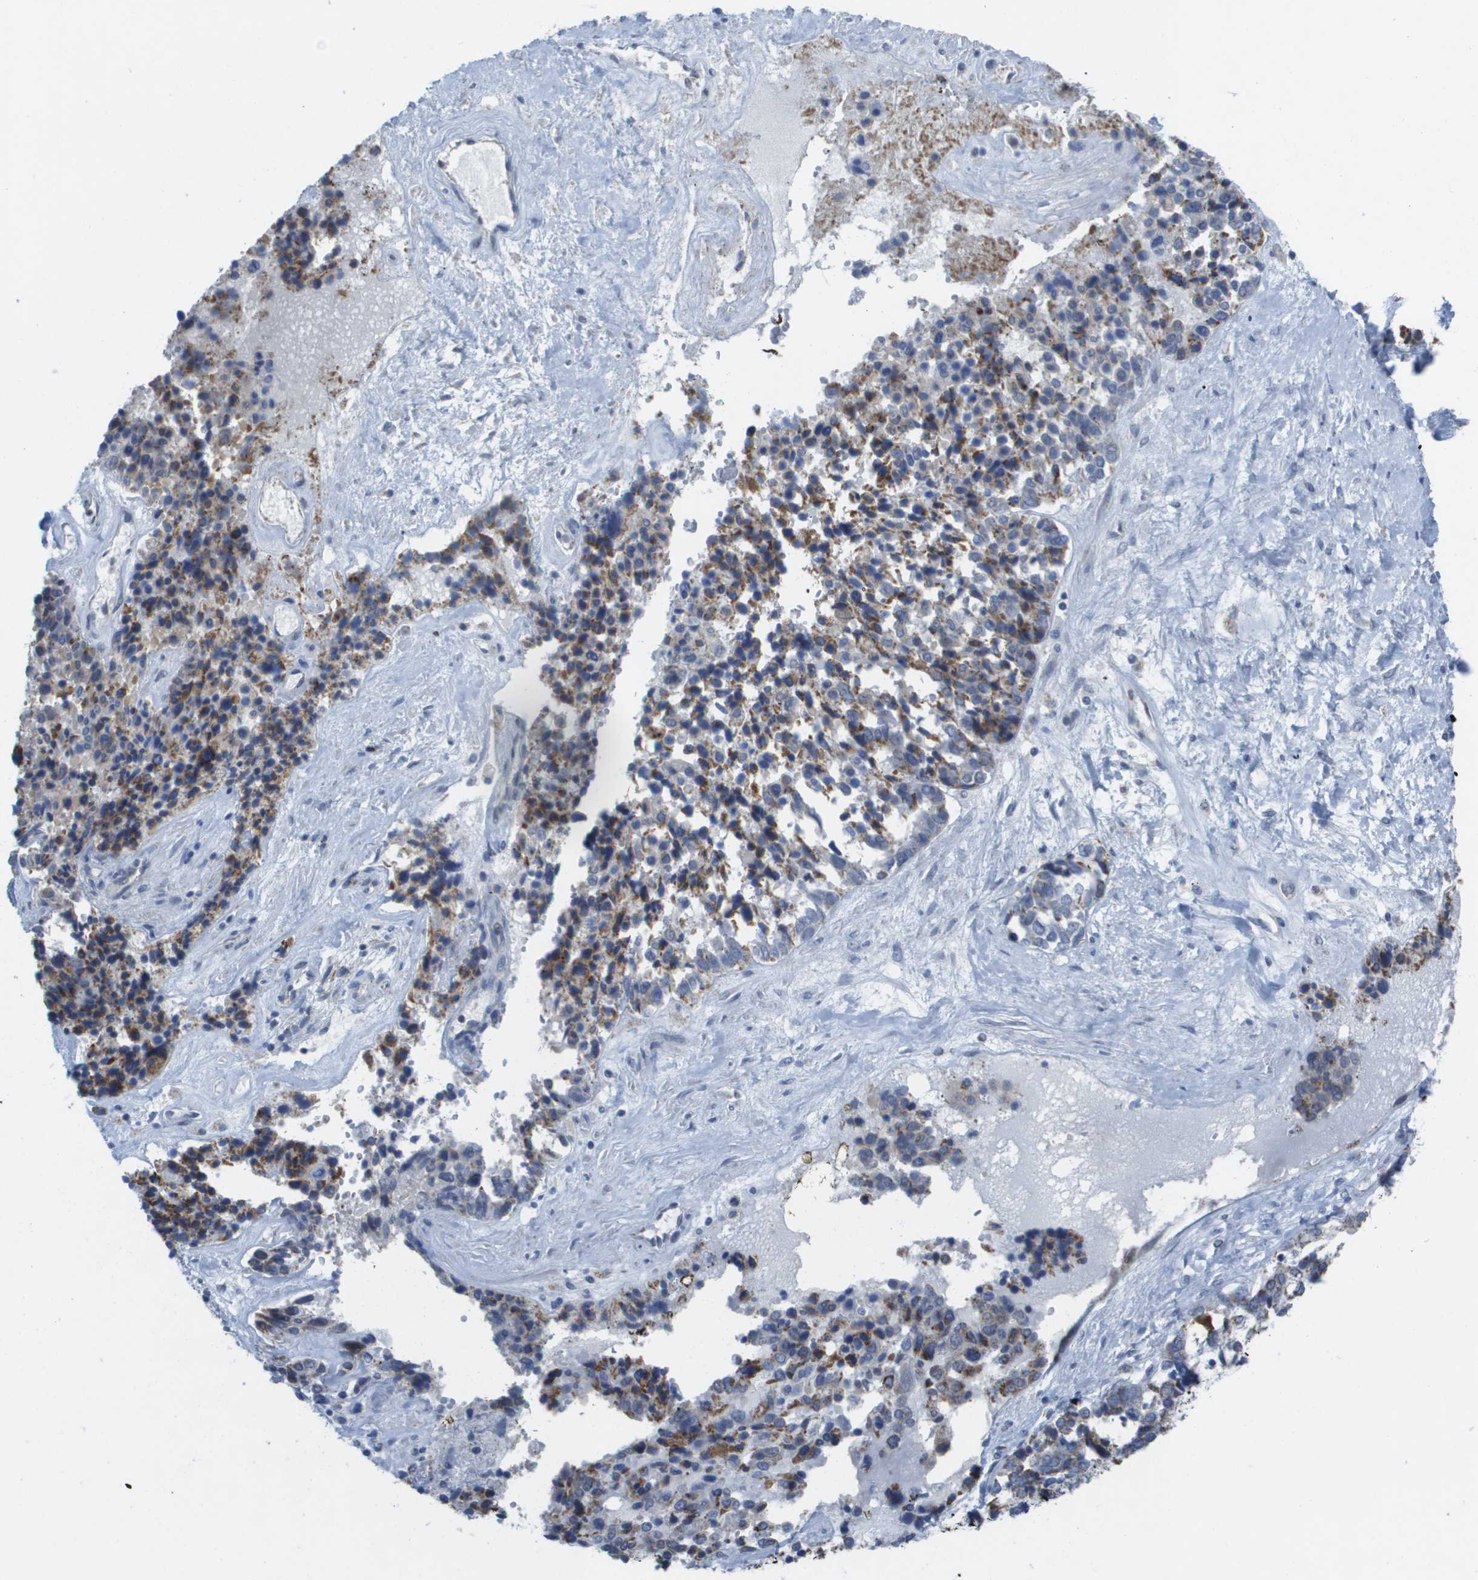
{"staining": {"intensity": "moderate", "quantity": "25%-75%", "location": "cytoplasmic/membranous"}, "tissue": "ovarian cancer", "cell_type": "Tumor cells", "image_type": "cancer", "snomed": [{"axis": "morphology", "description": "Cystadenocarcinoma, serous, NOS"}, {"axis": "topography", "description": "Ovary"}], "caption": "Moderate cytoplasmic/membranous positivity for a protein is present in about 25%-75% of tumor cells of ovarian cancer using immunohistochemistry (IHC).", "gene": "TMEM223", "patient": {"sex": "female", "age": 44}}